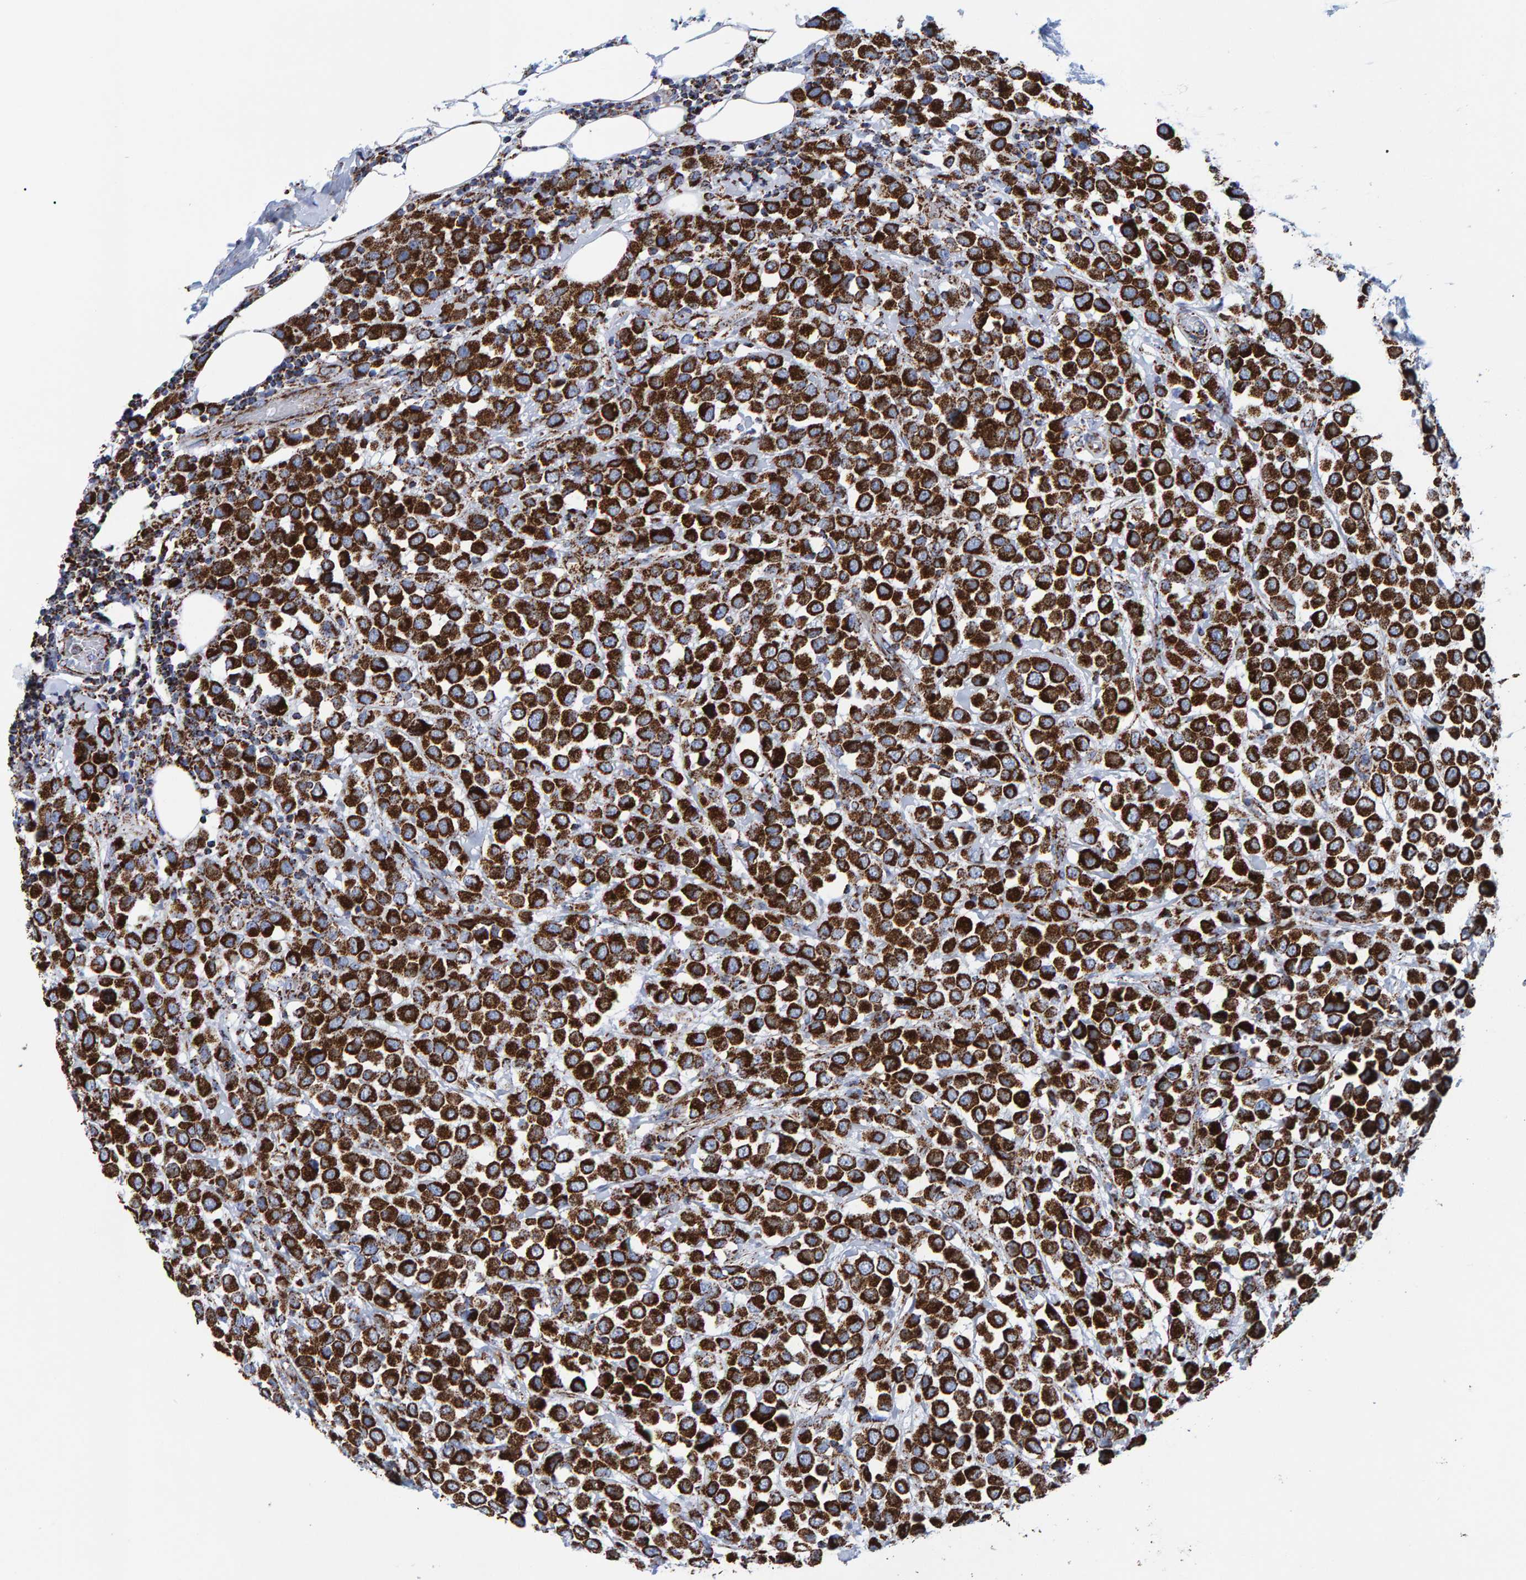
{"staining": {"intensity": "strong", "quantity": ">75%", "location": "cytoplasmic/membranous"}, "tissue": "breast cancer", "cell_type": "Tumor cells", "image_type": "cancer", "snomed": [{"axis": "morphology", "description": "Duct carcinoma"}, {"axis": "topography", "description": "Breast"}], "caption": "A photomicrograph of human breast cancer (invasive ductal carcinoma) stained for a protein reveals strong cytoplasmic/membranous brown staining in tumor cells.", "gene": "ENSG00000262660", "patient": {"sex": "female", "age": 61}}